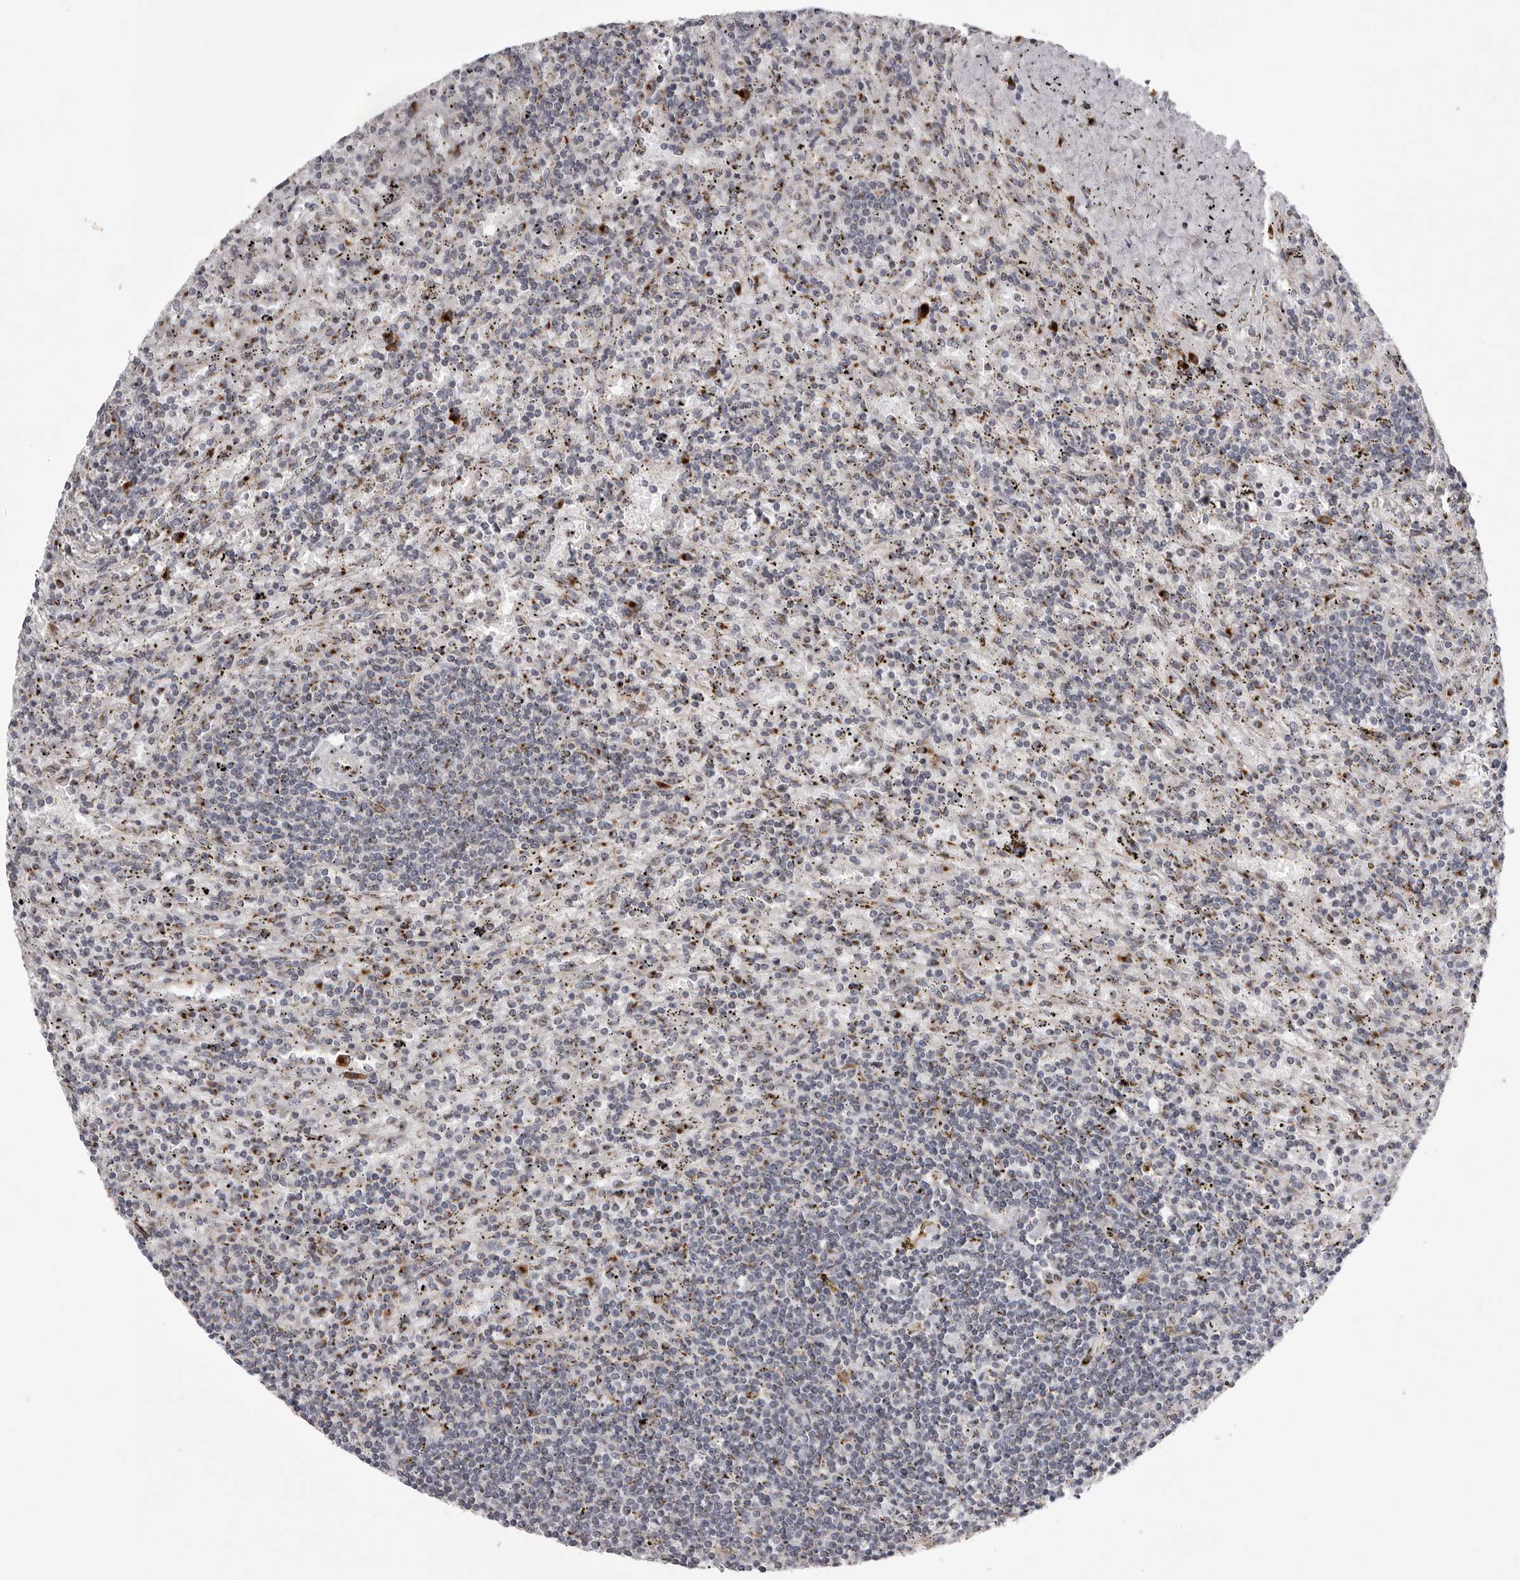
{"staining": {"intensity": "negative", "quantity": "none", "location": "none"}, "tissue": "lymphoma", "cell_type": "Tumor cells", "image_type": "cancer", "snomed": [{"axis": "morphology", "description": "Malignant lymphoma, non-Hodgkin's type, Low grade"}, {"axis": "topography", "description": "Spleen"}], "caption": "Immunohistochemistry (IHC) micrograph of human lymphoma stained for a protein (brown), which shows no staining in tumor cells. The staining was performed using DAB (3,3'-diaminobenzidine) to visualize the protein expression in brown, while the nuclei were stained in blue with hematoxylin (Magnification: 20x).", "gene": "WDR47", "patient": {"sex": "male", "age": 76}}